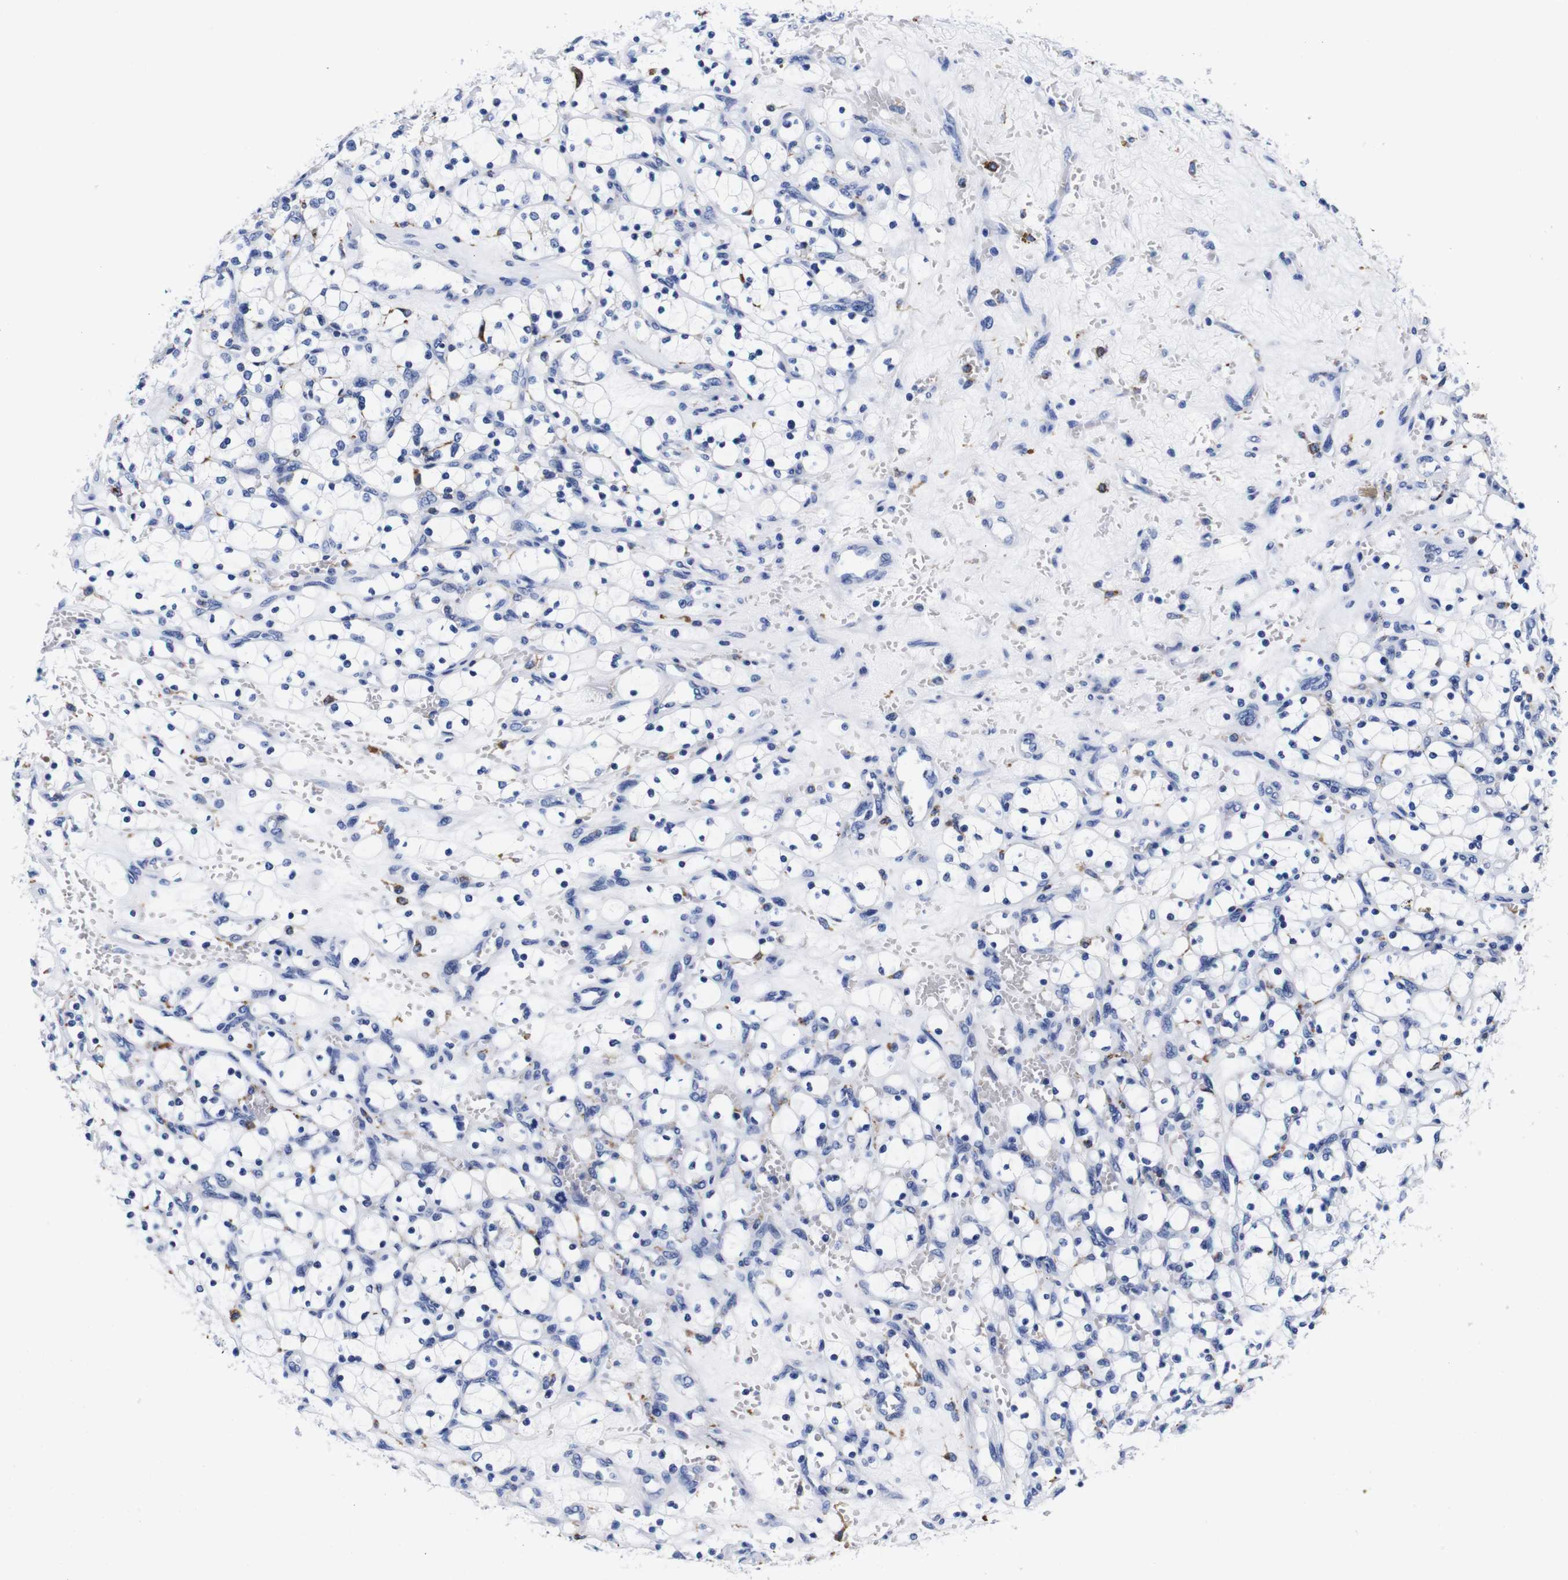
{"staining": {"intensity": "negative", "quantity": "none", "location": "none"}, "tissue": "renal cancer", "cell_type": "Tumor cells", "image_type": "cancer", "snomed": [{"axis": "morphology", "description": "Adenocarcinoma, NOS"}, {"axis": "topography", "description": "Kidney"}], "caption": "The immunohistochemistry photomicrograph has no significant staining in tumor cells of adenocarcinoma (renal) tissue.", "gene": "HLA-DMB", "patient": {"sex": "female", "age": 69}}